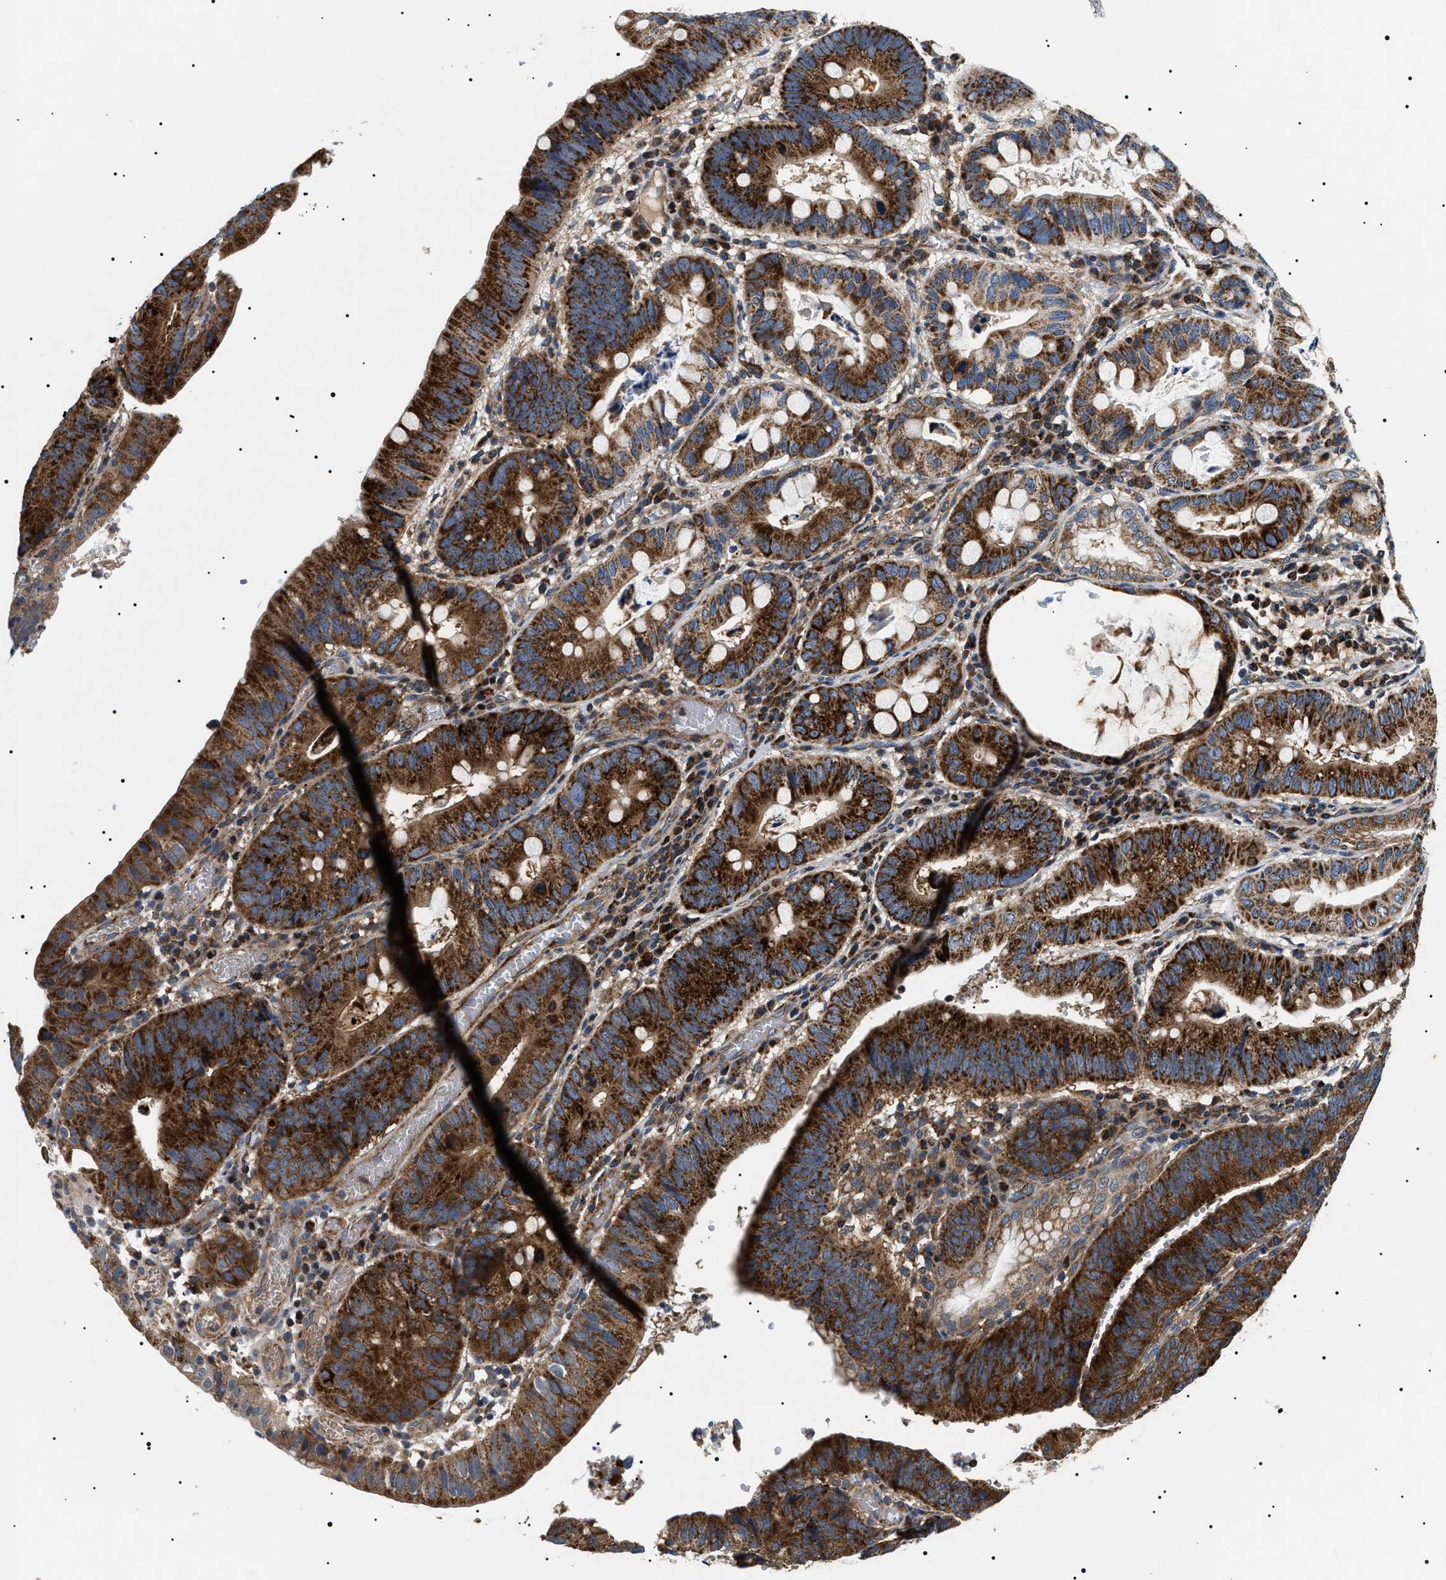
{"staining": {"intensity": "strong", "quantity": ">75%", "location": "cytoplasmic/membranous"}, "tissue": "stomach cancer", "cell_type": "Tumor cells", "image_type": "cancer", "snomed": [{"axis": "morphology", "description": "Adenocarcinoma, NOS"}, {"axis": "topography", "description": "Stomach"}], "caption": "Protein expression analysis of stomach adenocarcinoma demonstrates strong cytoplasmic/membranous expression in about >75% of tumor cells.", "gene": "OXSM", "patient": {"sex": "male", "age": 59}}